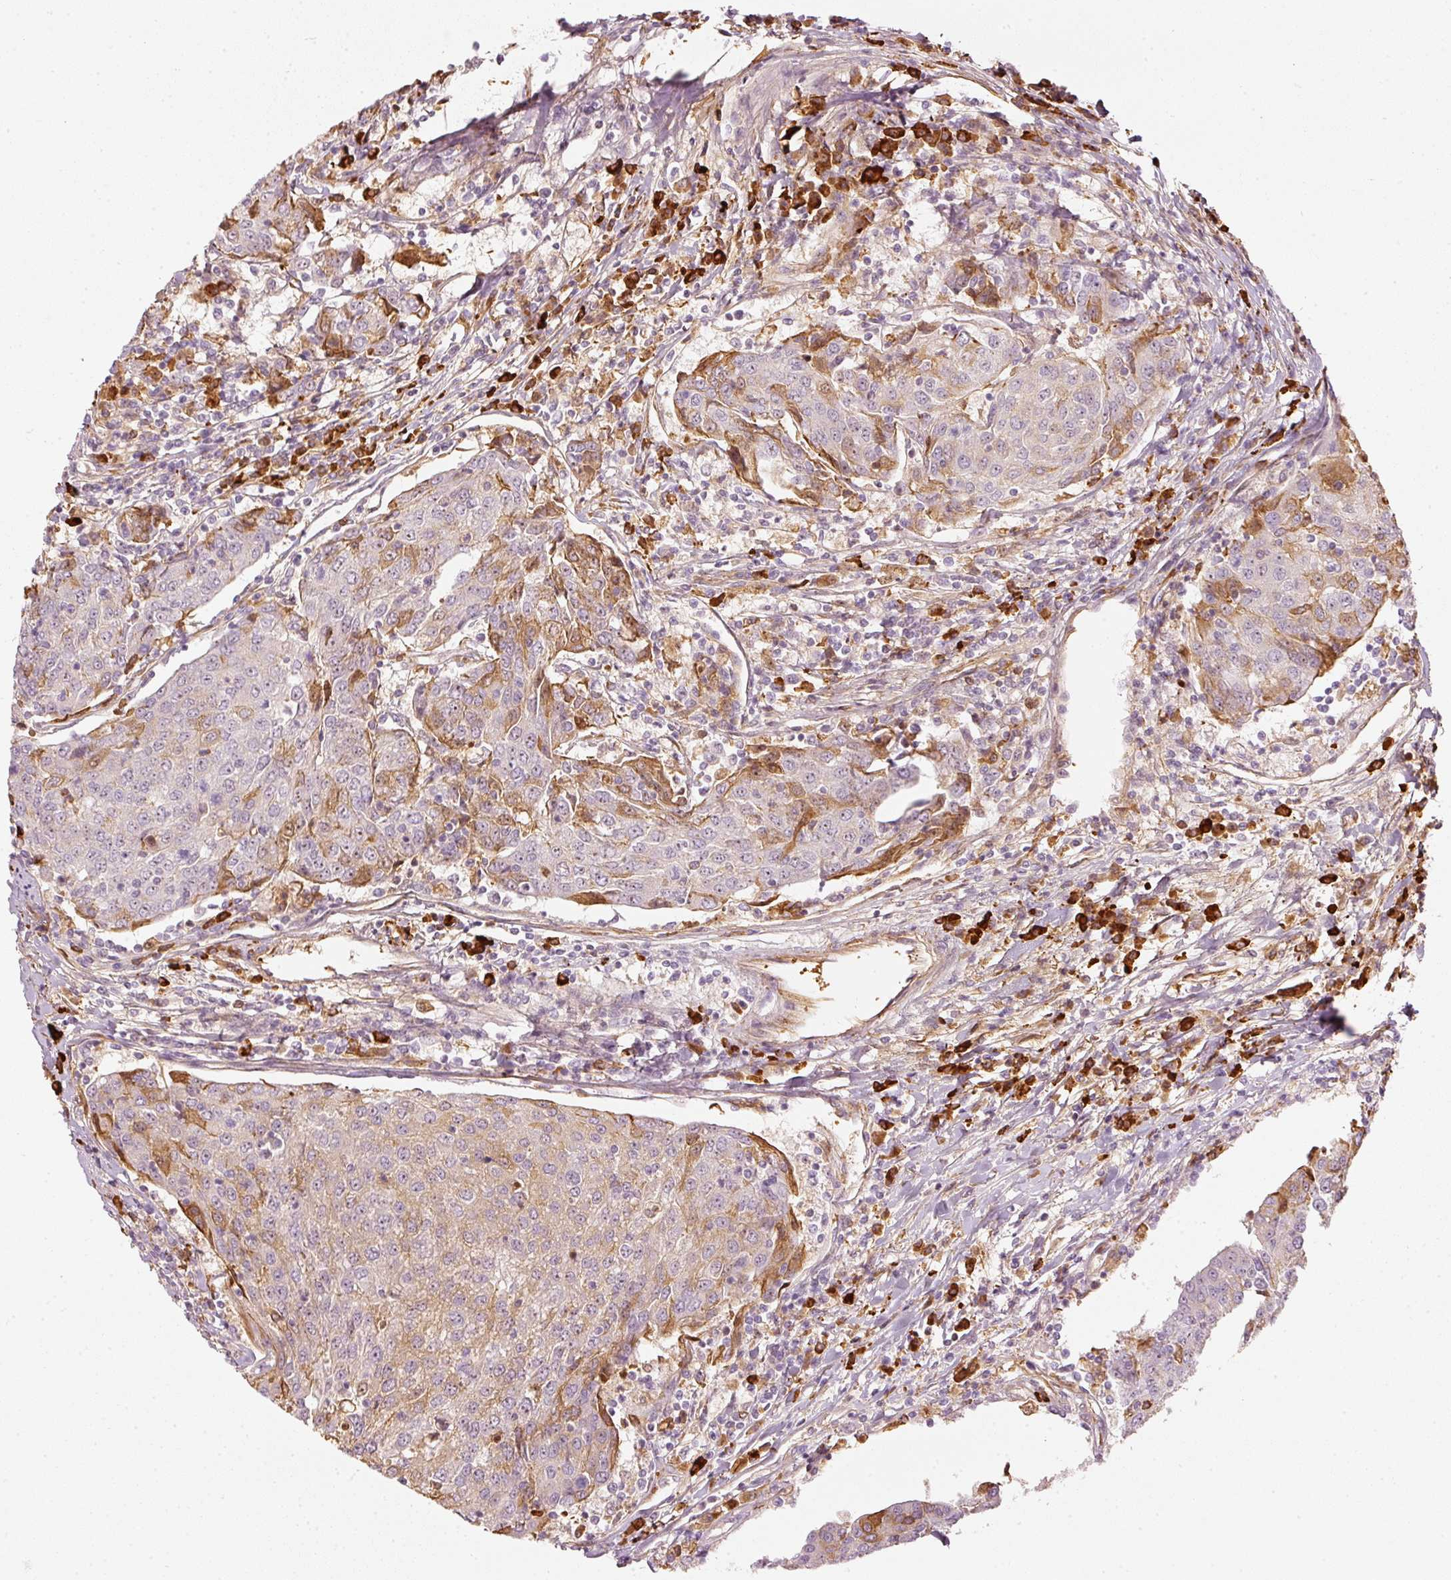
{"staining": {"intensity": "moderate", "quantity": "25%-75%", "location": "cytoplasmic/membranous"}, "tissue": "urothelial cancer", "cell_type": "Tumor cells", "image_type": "cancer", "snomed": [{"axis": "morphology", "description": "Urothelial carcinoma, High grade"}, {"axis": "topography", "description": "Urinary bladder"}], "caption": "Protein positivity by IHC shows moderate cytoplasmic/membranous expression in approximately 25%-75% of tumor cells in urothelial cancer. (brown staining indicates protein expression, while blue staining denotes nuclei).", "gene": "VCAM1", "patient": {"sex": "female", "age": 85}}